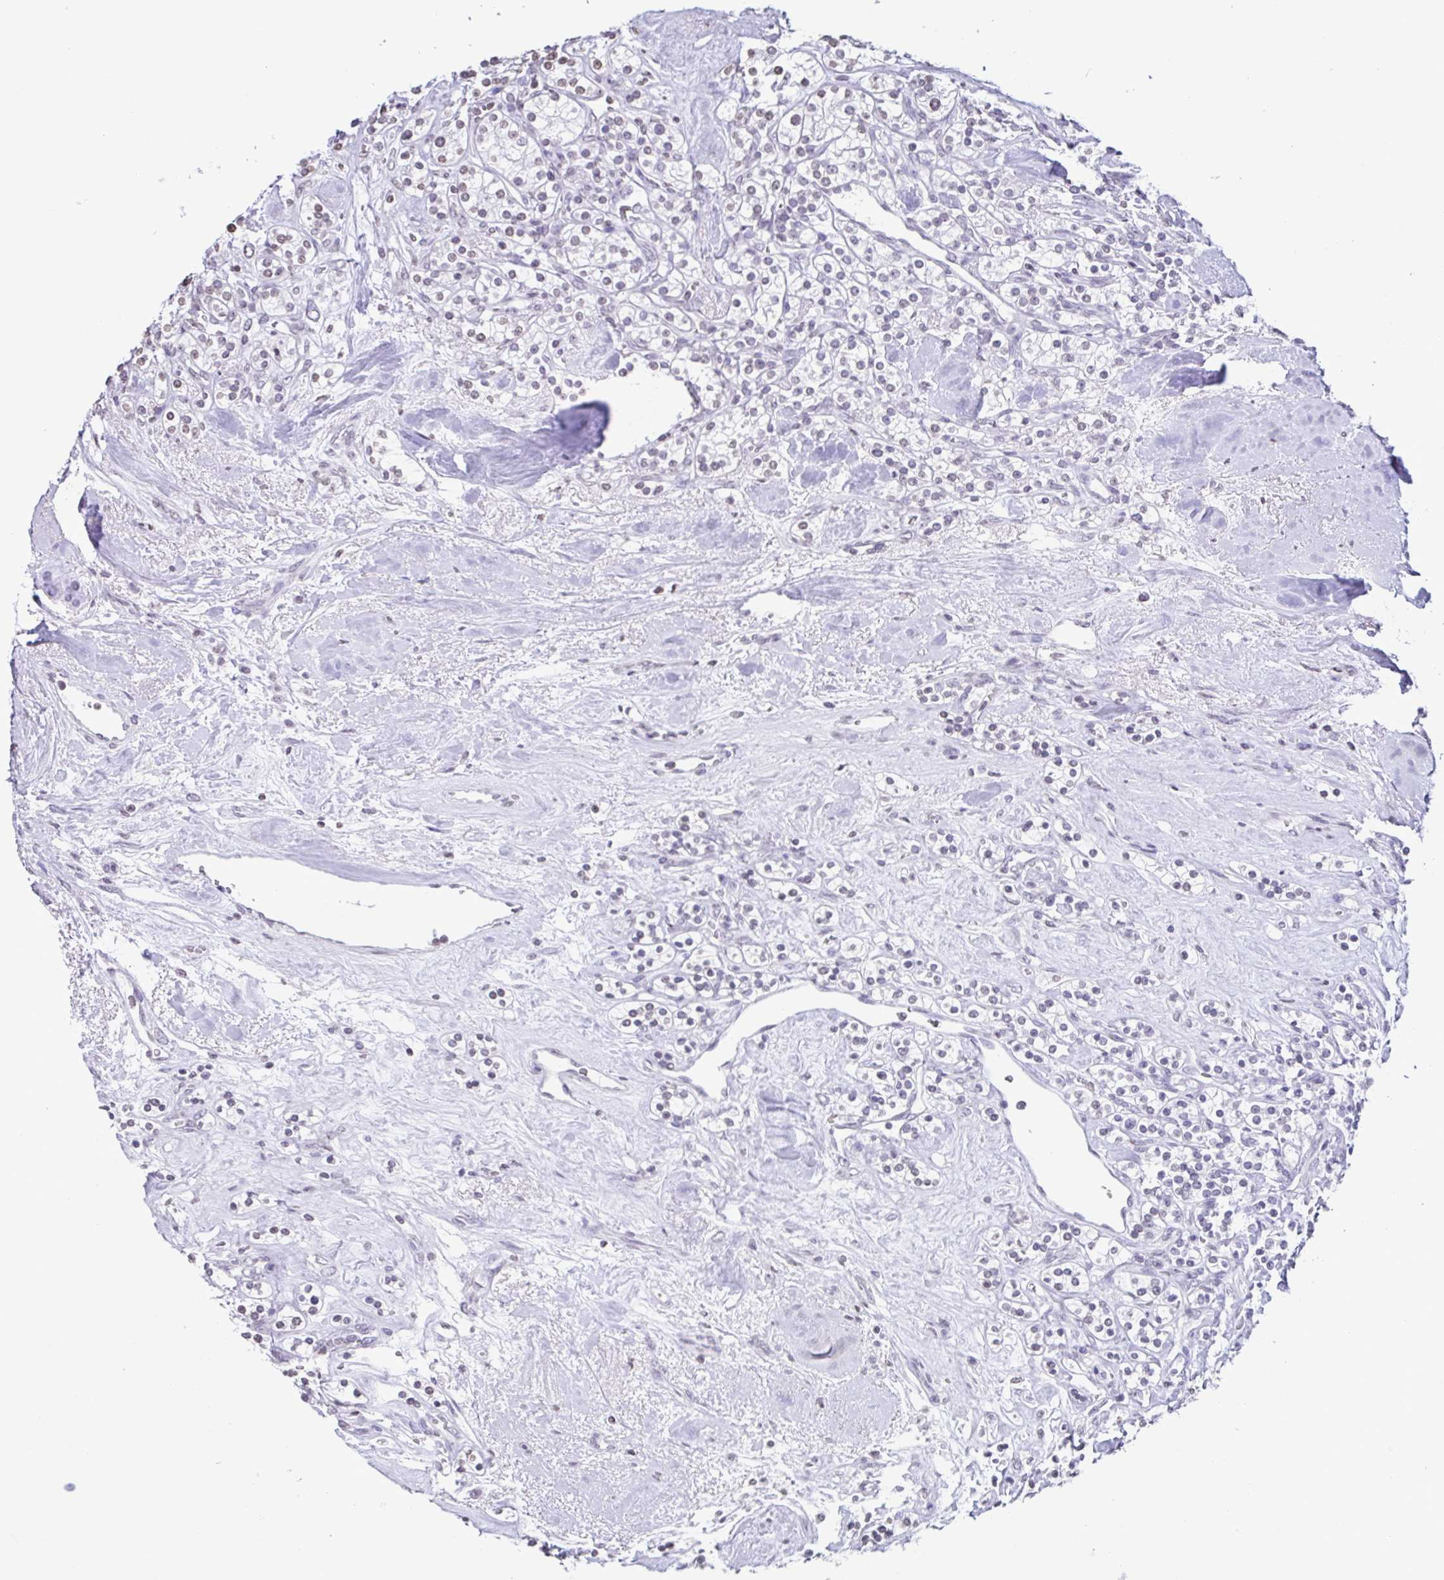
{"staining": {"intensity": "negative", "quantity": "none", "location": "none"}, "tissue": "renal cancer", "cell_type": "Tumor cells", "image_type": "cancer", "snomed": [{"axis": "morphology", "description": "Adenocarcinoma, NOS"}, {"axis": "topography", "description": "Kidney"}], "caption": "Immunohistochemistry (IHC) photomicrograph of neoplastic tissue: human renal cancer (adenocarcinoma) stained with DAB demonstrates no significant protein positivity in tumor cells.", "gene": "VCY1B", "patient": {"sex": "male", "age": 77}}